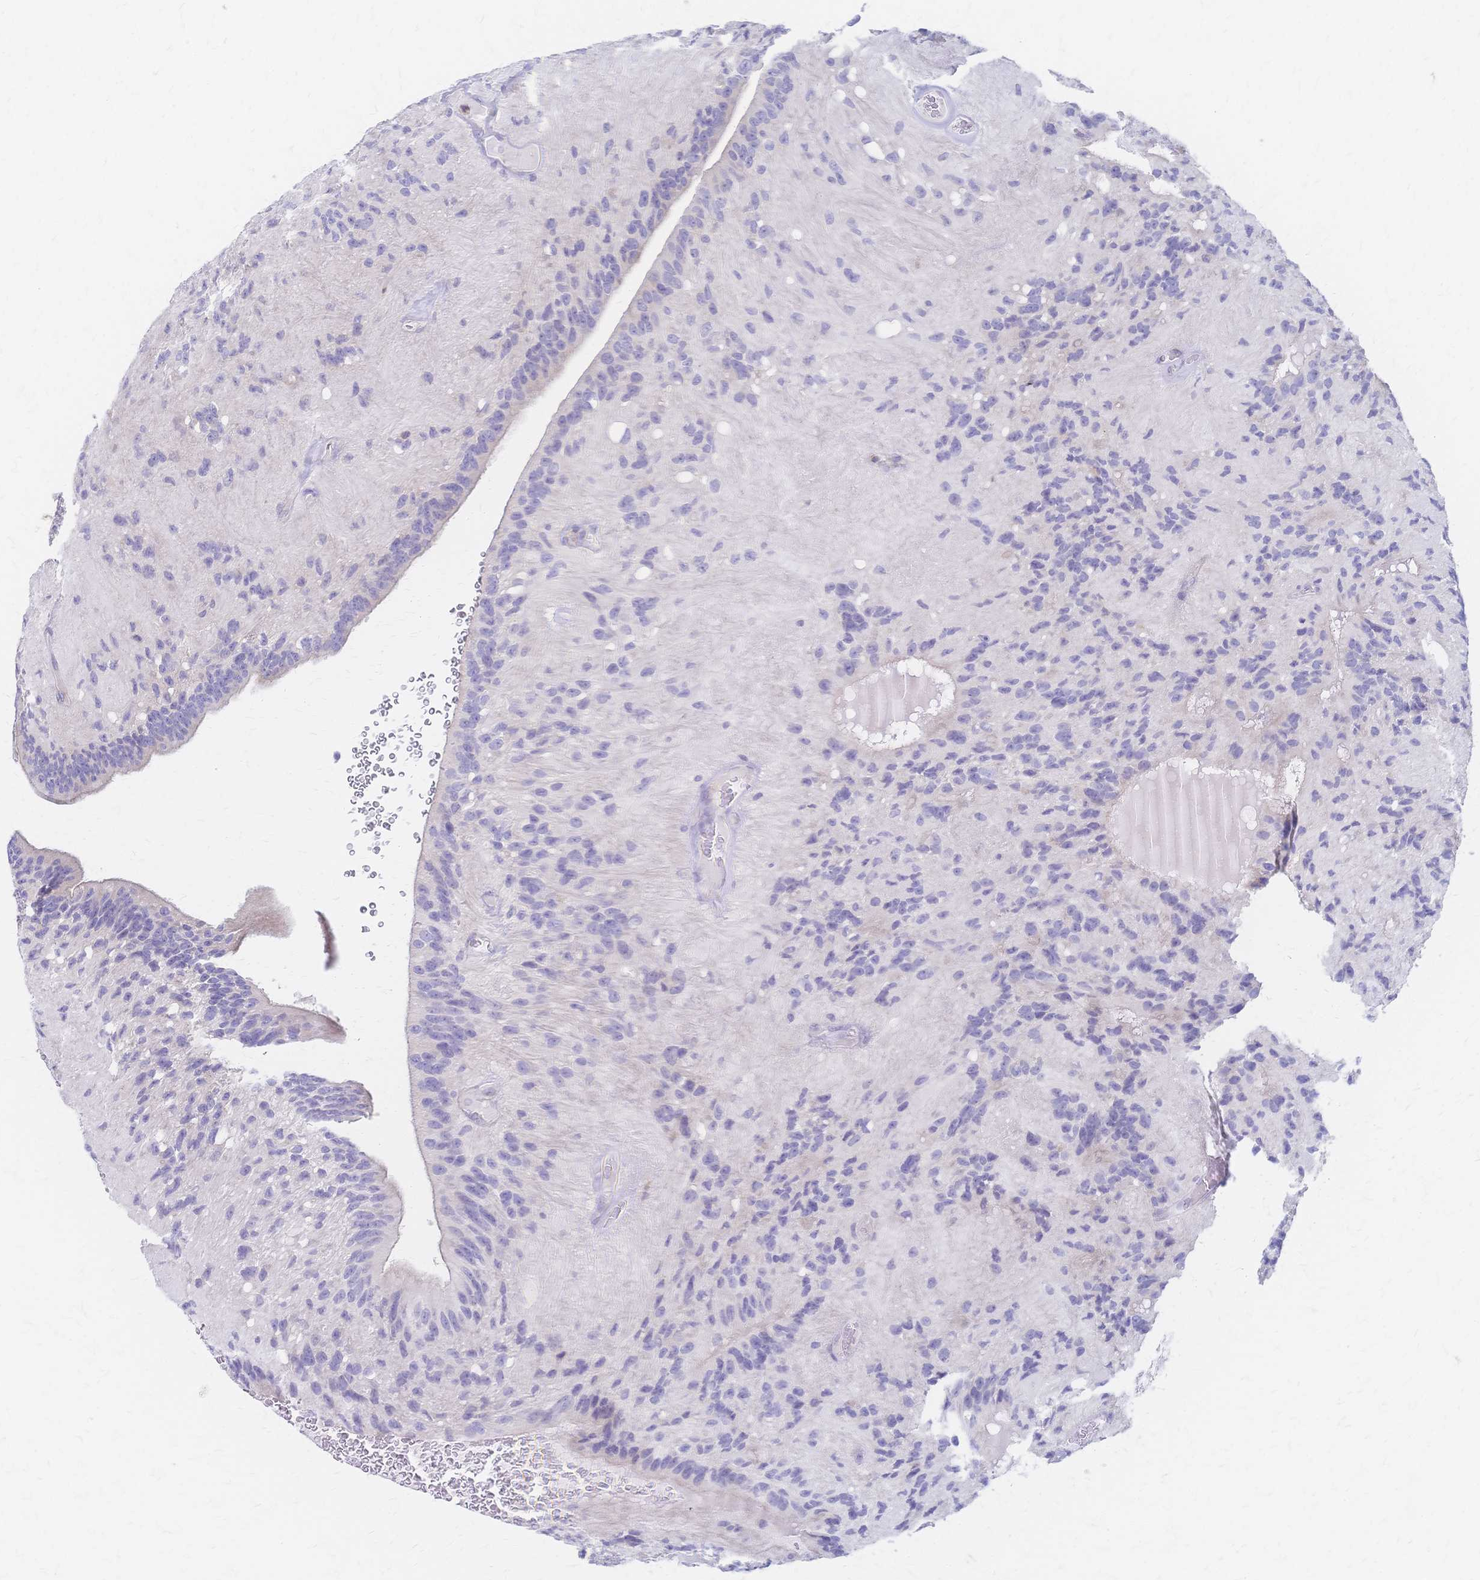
{"staining": {"intensity": "negative", "quantity": "none", "location": "none"}, "tissue": "glioma", "cell_type": "Tumor cells", "image_type": "cancer", "snomed": [{"axis": "morphology", "description": "Glioma, malignant, Low grade"}, {"axis": "topography", "description": "Brain"}], "caption": "This histopathology image is of malignant glioma (low-grade) stained with immunohistochemistry to label a protein in brown with the nuclei are counter-stained blue. There is no staining in tumor cells.", "gene": "CYB5A", "patient": {"sex": "male", "age": 31}}